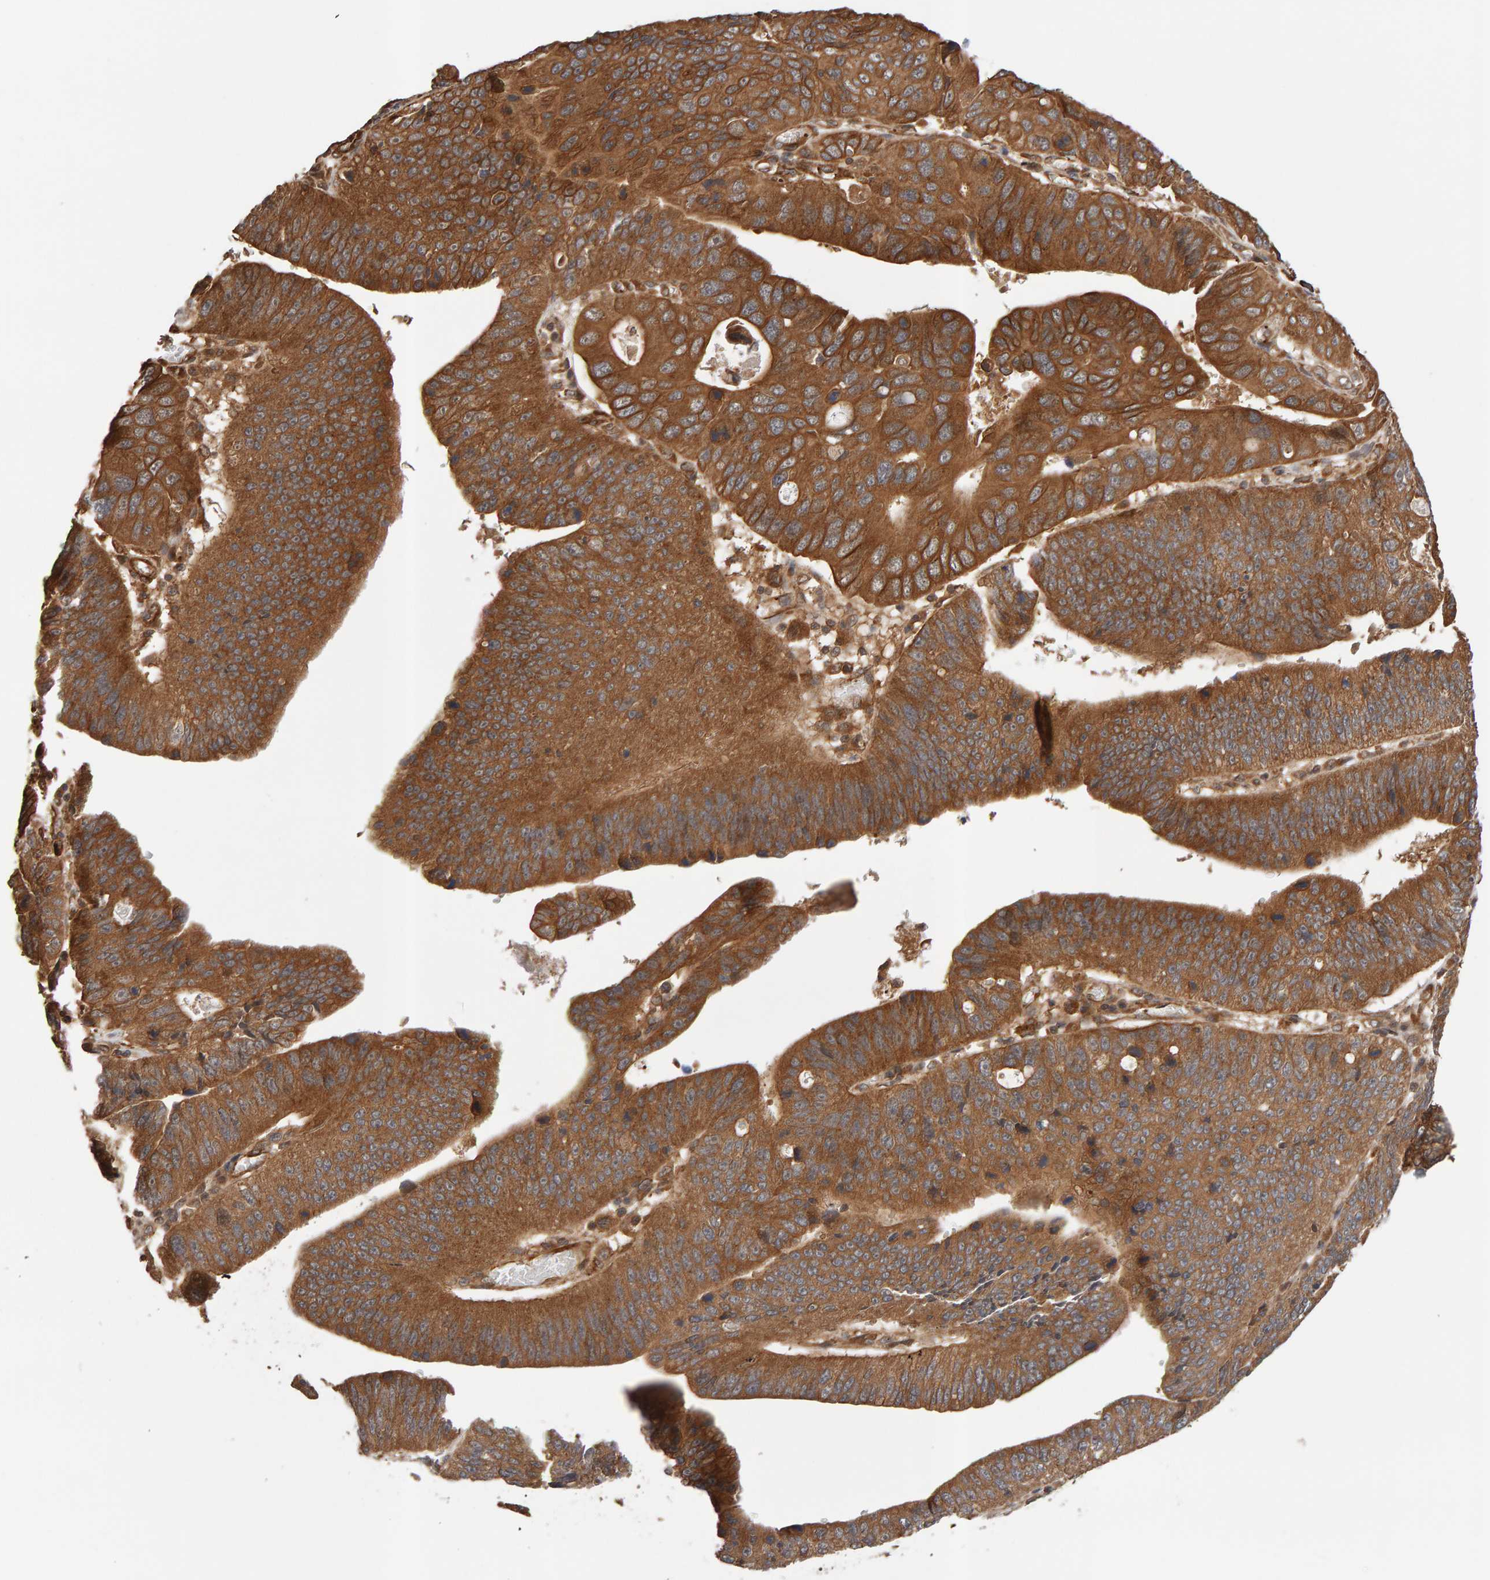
{"staining": {"intensity": "moderate", "quantity": ">75%", "location": "cytoplasmic/membranous"}, "tissue": "stomach cancer", "cell_type": "Tumor cells", "image_type": "cancer", "snomed": [{"axis": "morphology", "description": "Adenocarcinoma, NOS"}, {"axis": "topography", "description": "Stomach"}], "caption": "This image exhibits immunohistochemistry (IHC) staining of human adenocarcinoma (stomach), with medium moderate cytoplasmic/membranous expression in approximately >75% of tumor cells.", "gene": "SYNRG", "patient": {"sex": "male", "age": 59}}